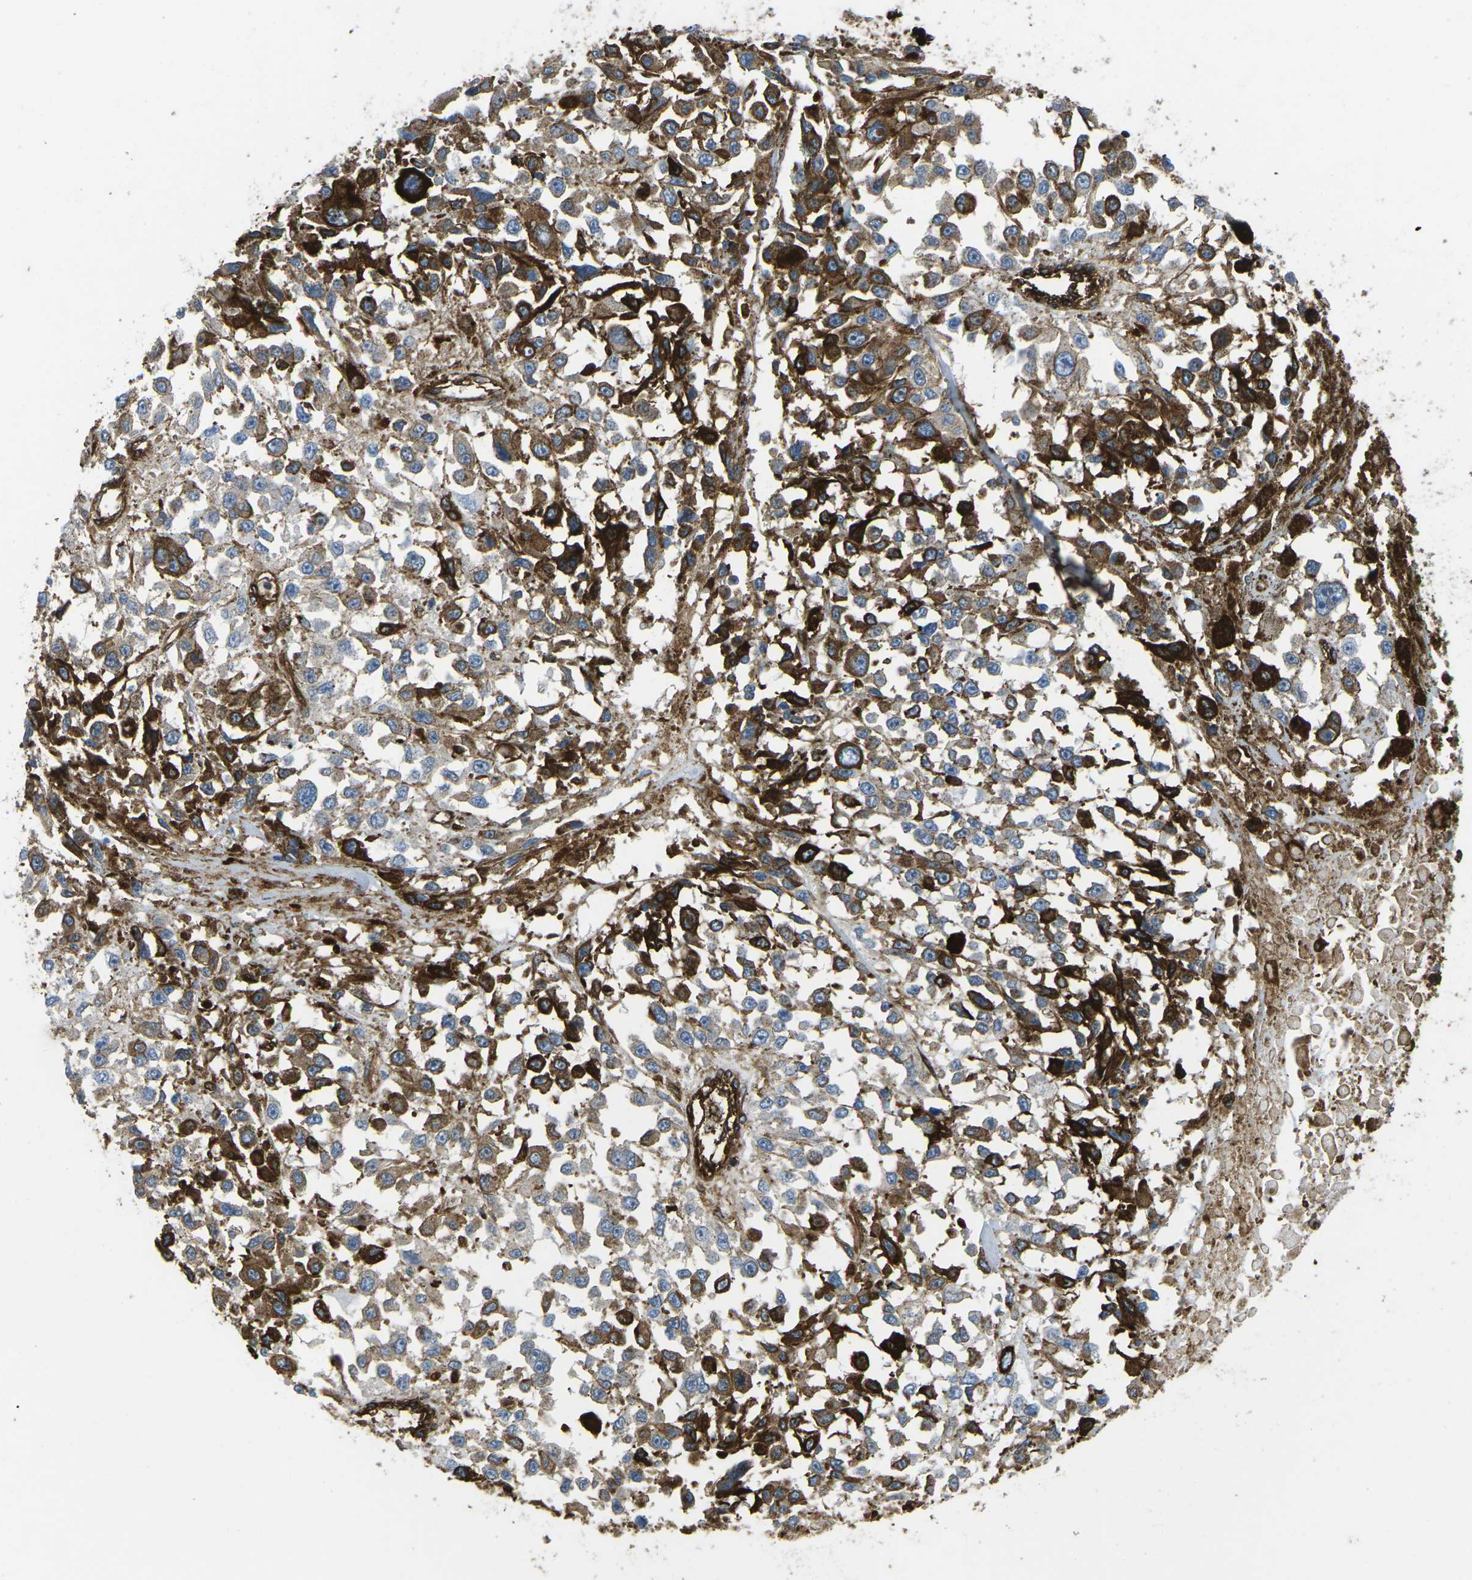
{"staining": {"intensity": "strong", "quantity": "<25%", "location": "cytoplasmic/membranous"}, "tissue": "melanoma", "cell_type": "Tumor cells", "image_type": "cancer", "snomed": [{"axis": "morphology", "description": "Malignant melanoma, Metastatic site"}, {"axis": "topography", "description": "Lymph node"}], "caption": "Immunohistochemical staining of human malignant melanoma (metastatic site) demonstrates medium levels of strong cytoplasmic/membranous protein expression in about <25% of tumor cells.", "gene": "HLA-B", "patient": {"sex": "male", "age": 59}}